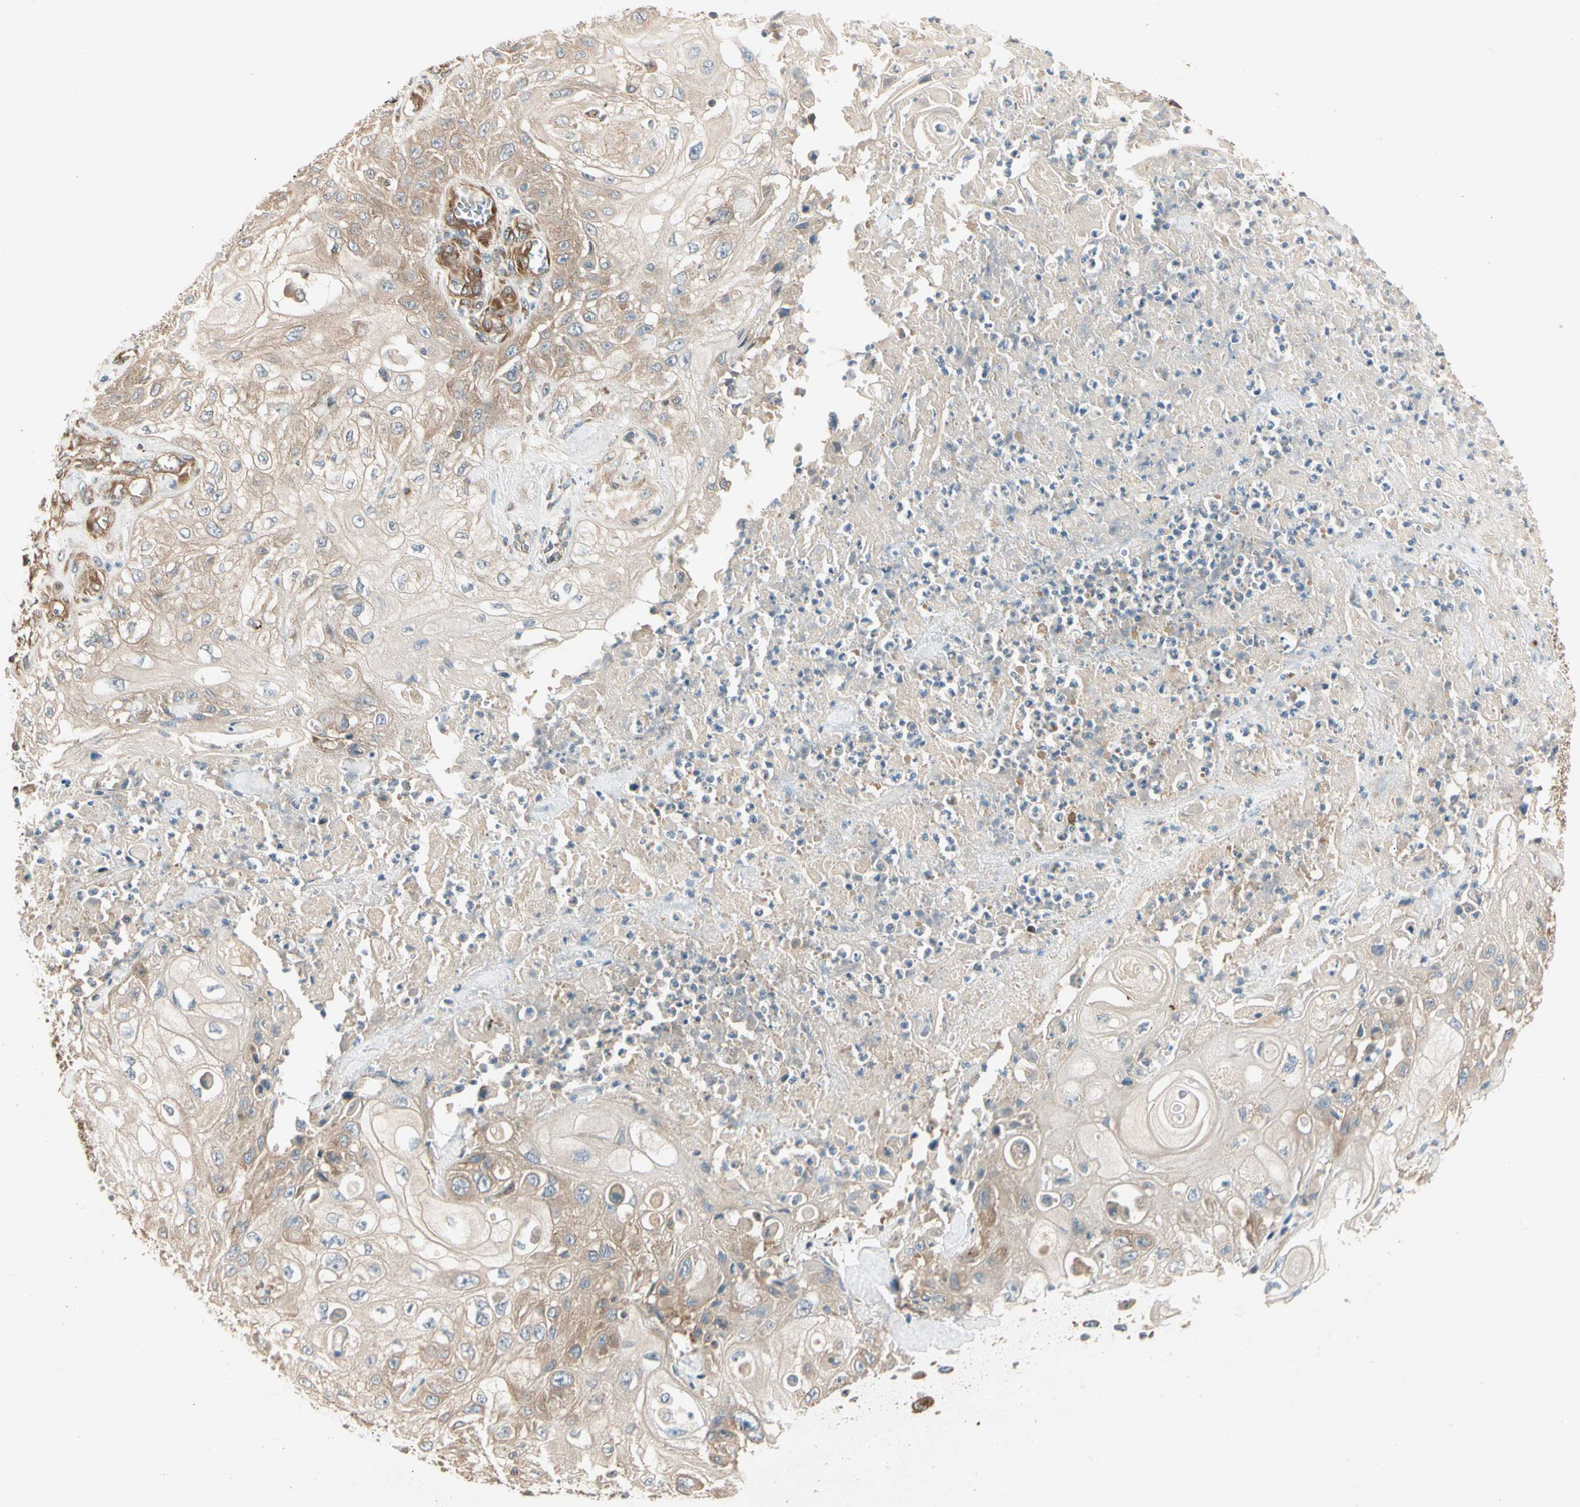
{"staining": {"intensity": "moderate", "quantity": ">75%", "location": "cytoplasmic/membranous"}, "tissue": "skin cancer", "cell_type": "Tumor cells", "image_type": "cancer", "snomed": [{"axis": "morphology", "description": "Squamous cell carcinoma, NOS"}, {"axis": "morphology", "description": "Squamous cell carcinoma, metastatic, NOS"}, {"axis": "topography", "description": "Skin"}, {"axis": "topography", "description": "Lymph node"}], "caption": "A brown stain labels moderate cytoplasmic/membranous positivity of a protein in skin cancer tumor cells. (DAB (3,3'-diaminobenzidine) IHC with brightfield microscopy, high magnification).", "gene": "ROCK2", "patient": {"sex": "male", "age": 75}}